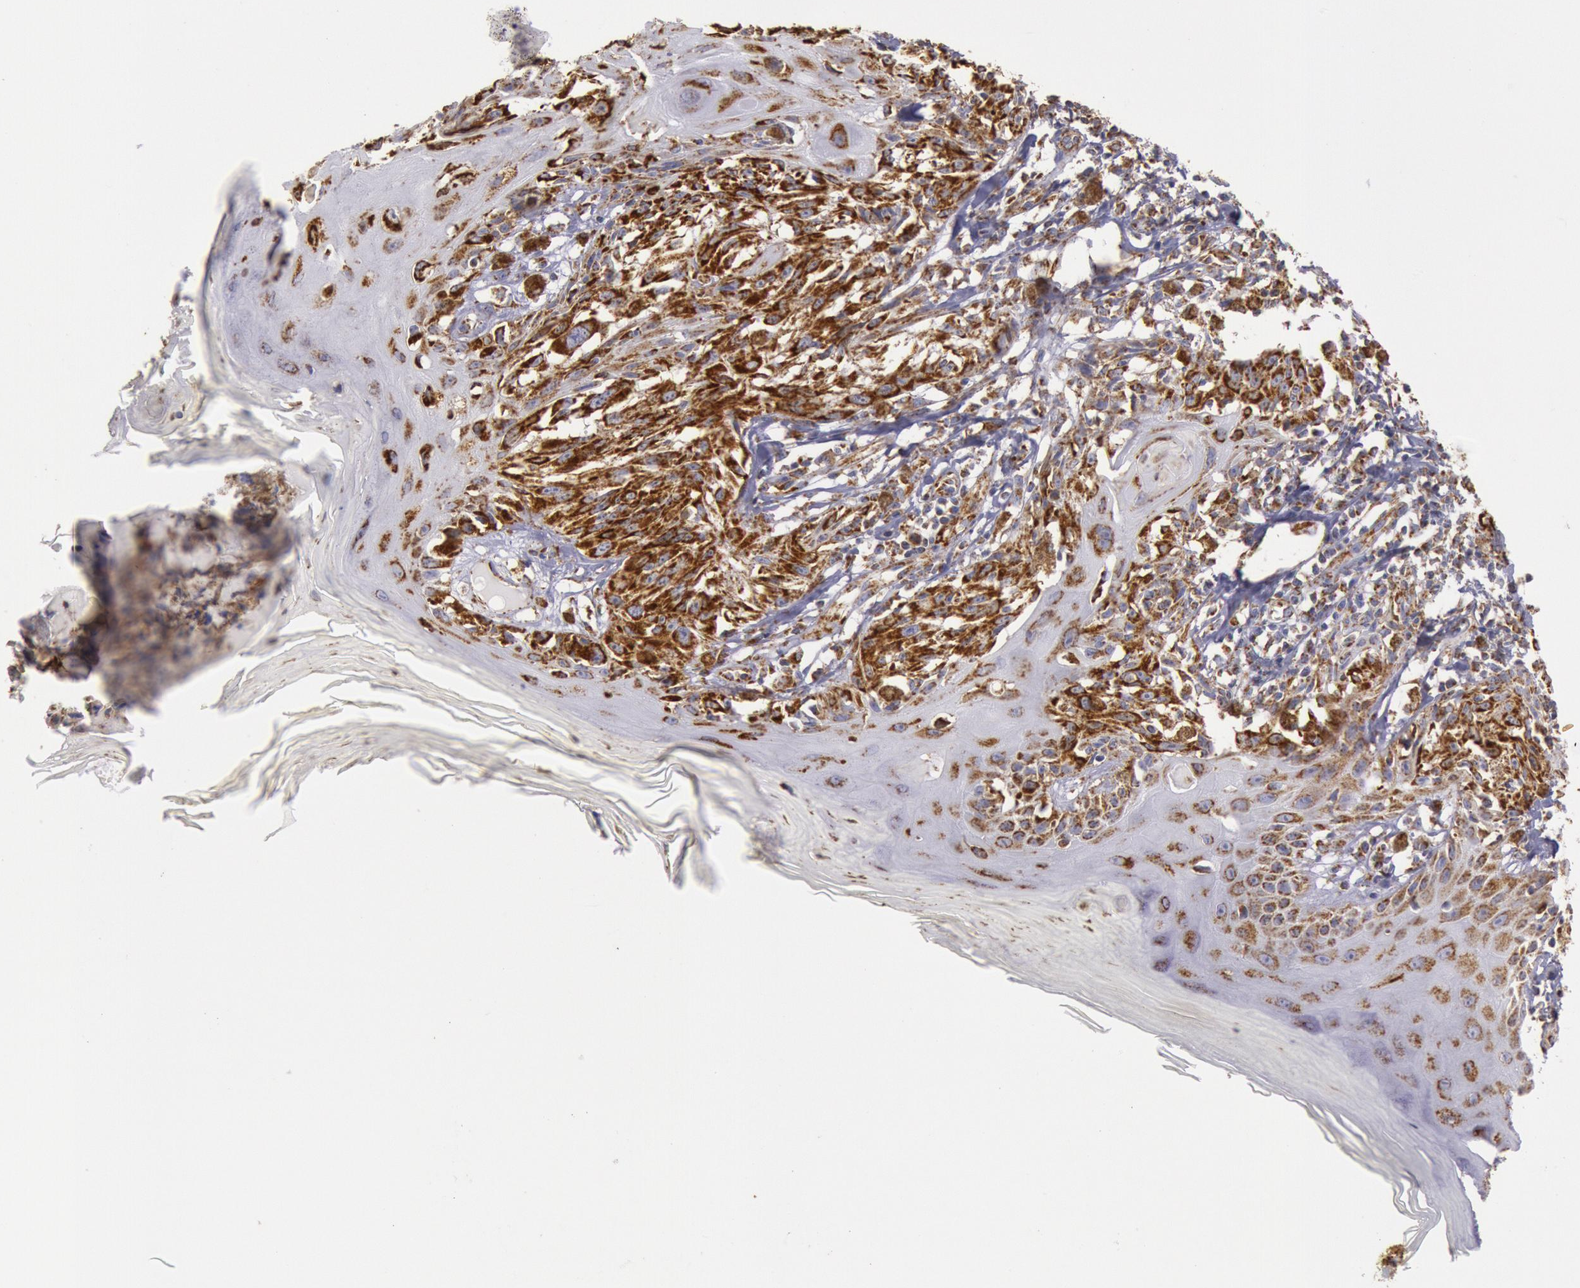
{"staining": {"intensity": "strong", "quantity": ">75%", "location": "cytoplasmic/membranous"}, "tissue": "melanoma", "cell_type": "Tumor cells", "image_type": "cancer", "snomed": [{"axis": "morphology", "description": "Malignant melanoma, NOS"}, {"axis": "topography", "description": "Skin"}], "caption": "This is an image of IHC staining of malignant melanoma, which shows strong expression in the cytoplasmic/membranous of tumor cells.", "gene": "CYC1", "patient": {"sex": "female", "age": 77}}